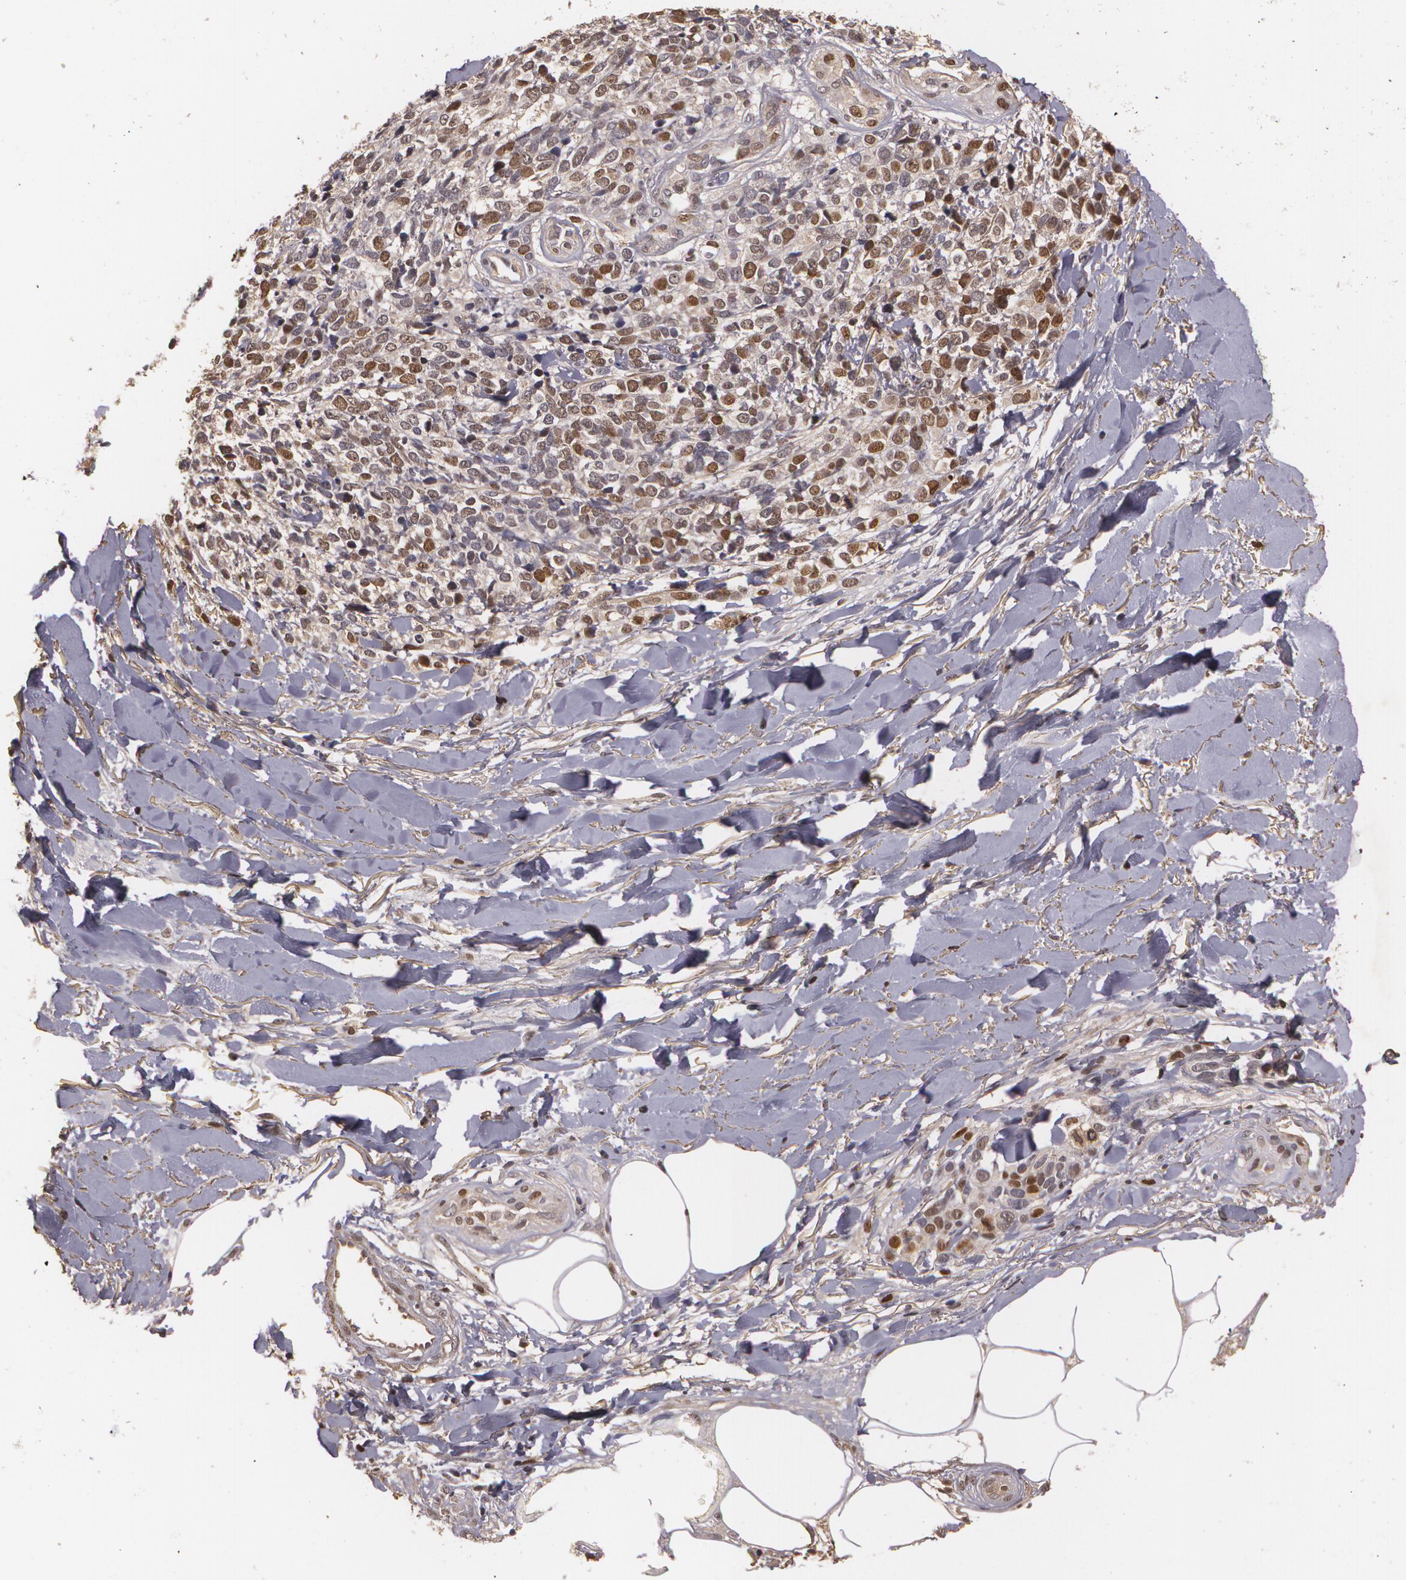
{"staining": {"intensity": "moderate", "quantity": ">75%", "location": "nuclear"}, "tissue": "melanoma", "cell_type": "Tumor cells", "image_type": "cancer", "snomed": [{"axis": "morphology", "description": "Malignant melanoma, NOS"}, {"axis": "topography", "description": "Skin"}], "caption": "Human melanoma stained with a protein marker demonstrates moderate staining in tumor cells.", "gene": "BRCA1", "patient": {"sex": "female", "age": 85}}